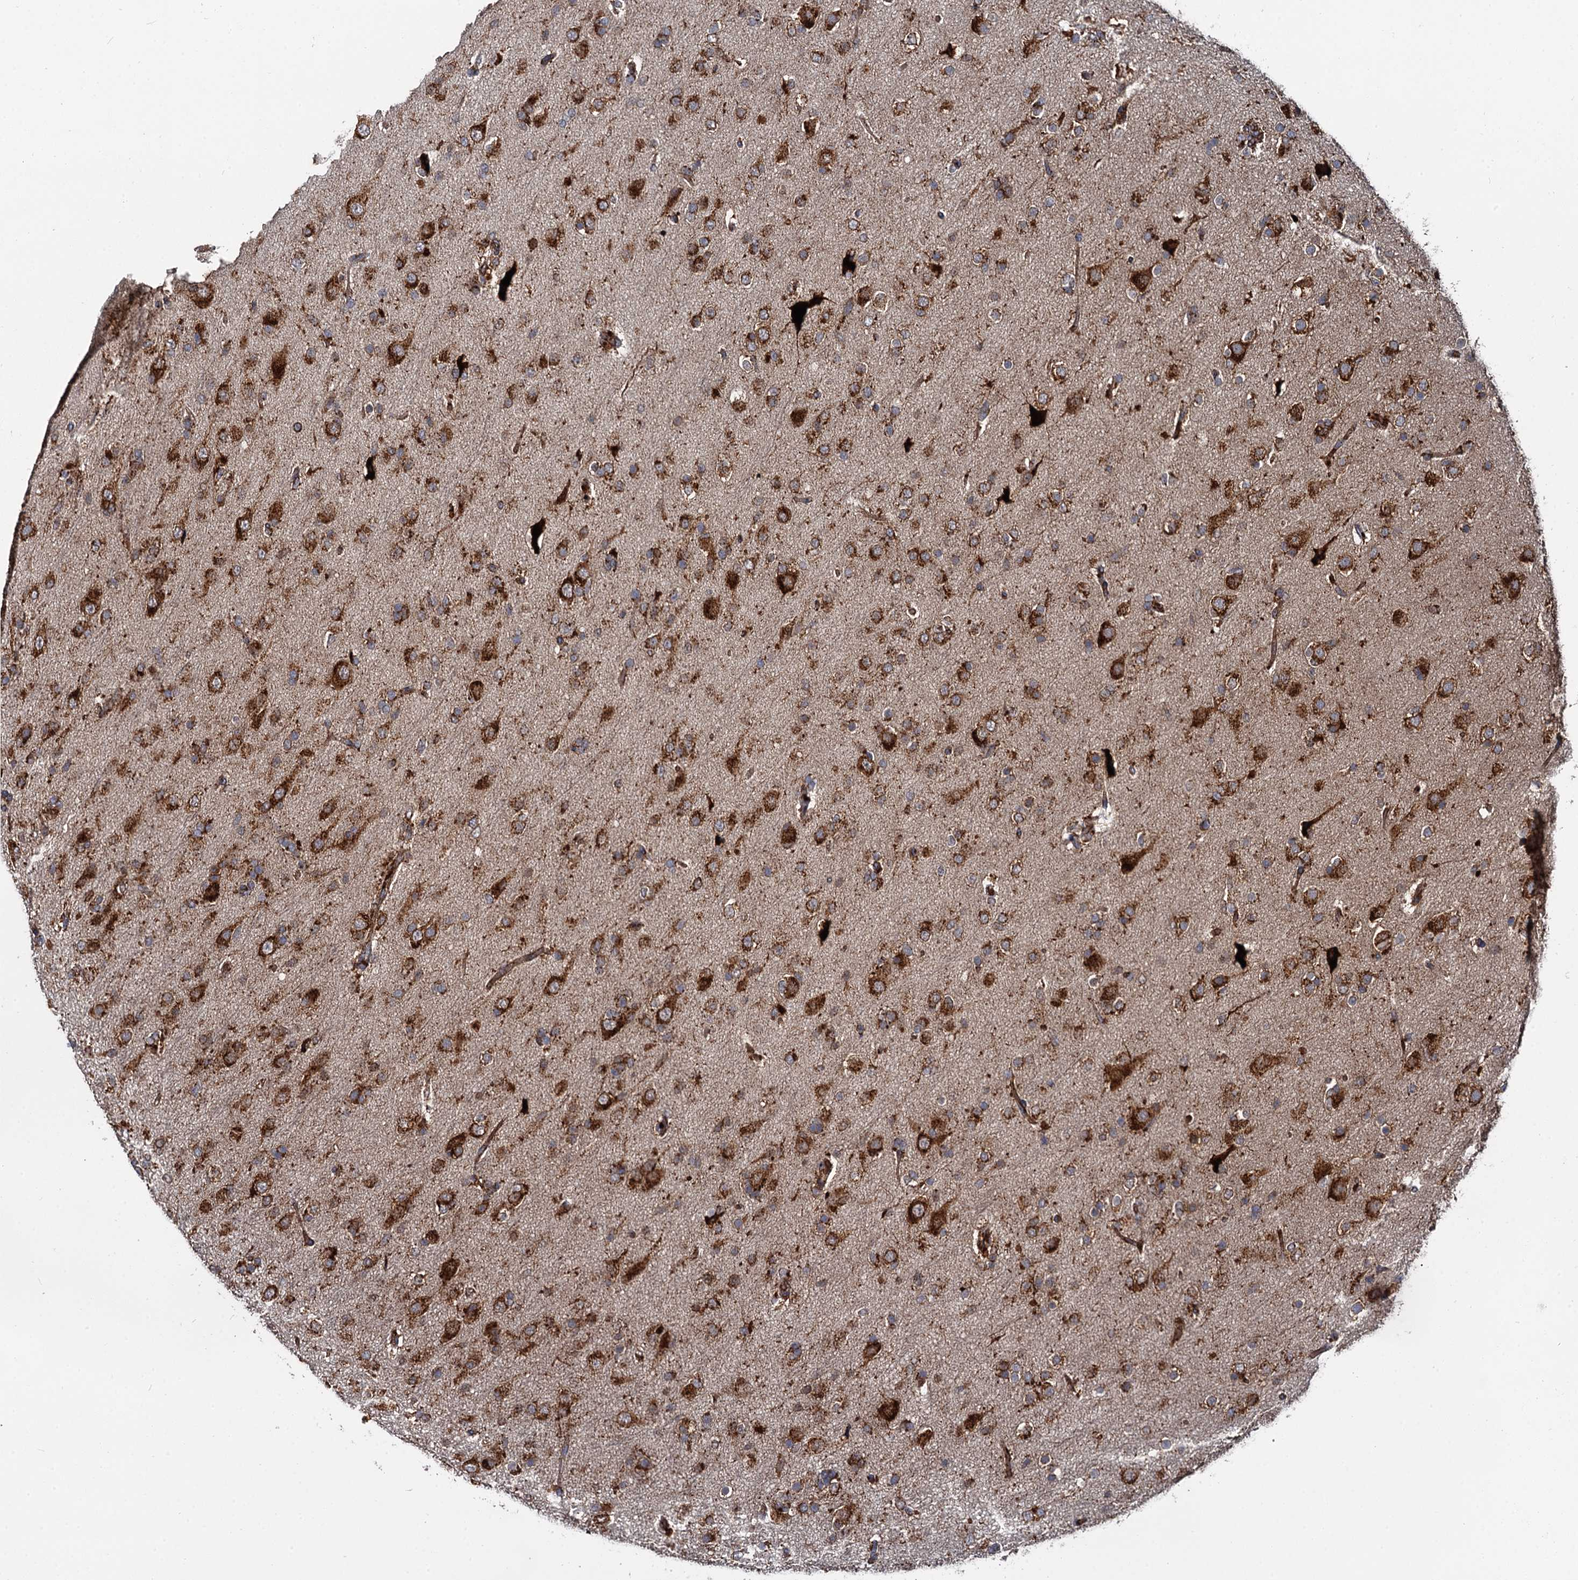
{"staining": {"intensity": "strong", "quantity": "25%-75%", "location": "cytoplasmic/membranous"}, "tissue": "glioma", "cell_type": "Tumor cells", "image_type": "cancer", "snomed": [{"axis": "morphology", "description": "Glioma, malignant, Low grade"}, {"axis": "topography", "description": "Brain"}], "caption": "Protein staining of malignant low-grade glioma tissue reveals strong cytoplasmic/membranous positivity in approximately 25%-75% of tumor cells.", "gene": "GBA1", "patient": {"sex": "male", "age": 65}}